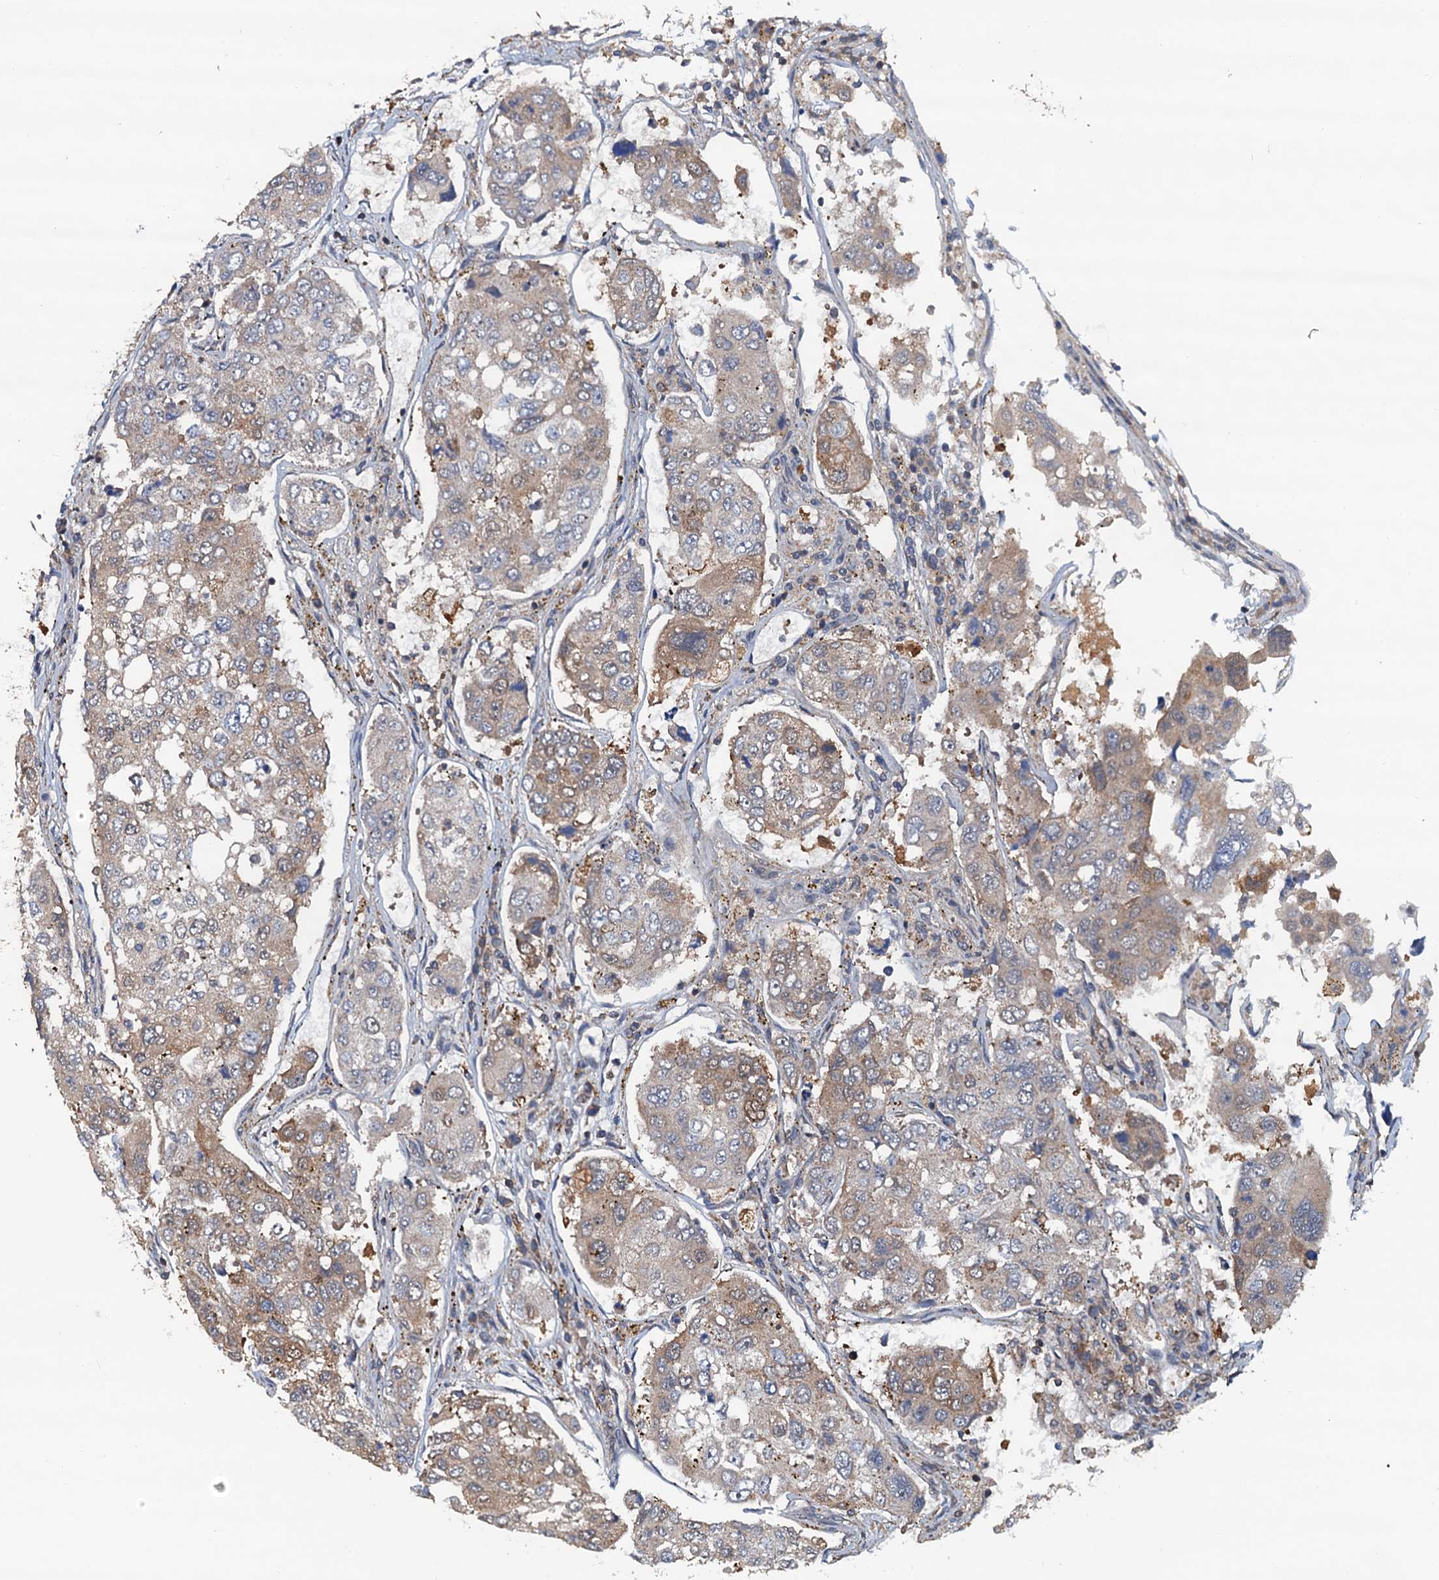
{"staining": {"intensity": "moderate", "quantity": "25%-75%", "location": "cytoplasmic/membranous"}, "tissue": "urothelial cancer", "cell_type": "Tumor cells", "image_type": "cancer", "snomed": [{"axis": "morphology", "description": "Urothelial carcinoma, High grade"}, {"axis": "topography", "description": "Lymph node"}, {"axis": "topography", "description": "Urinary bladder"}], "caption": "Moderate cytoplasmic/membranous positivity is appreciated in approximately 25%-75% of tumor cells in high-grade urothelial carcinoma. The staining is performed using DAB brown chromogen to label protein expression. The nuclei are counter-stained blue using hematoxylin.", "gene": "AAGAB", "patient": {"sex": "male", "age": 51}}